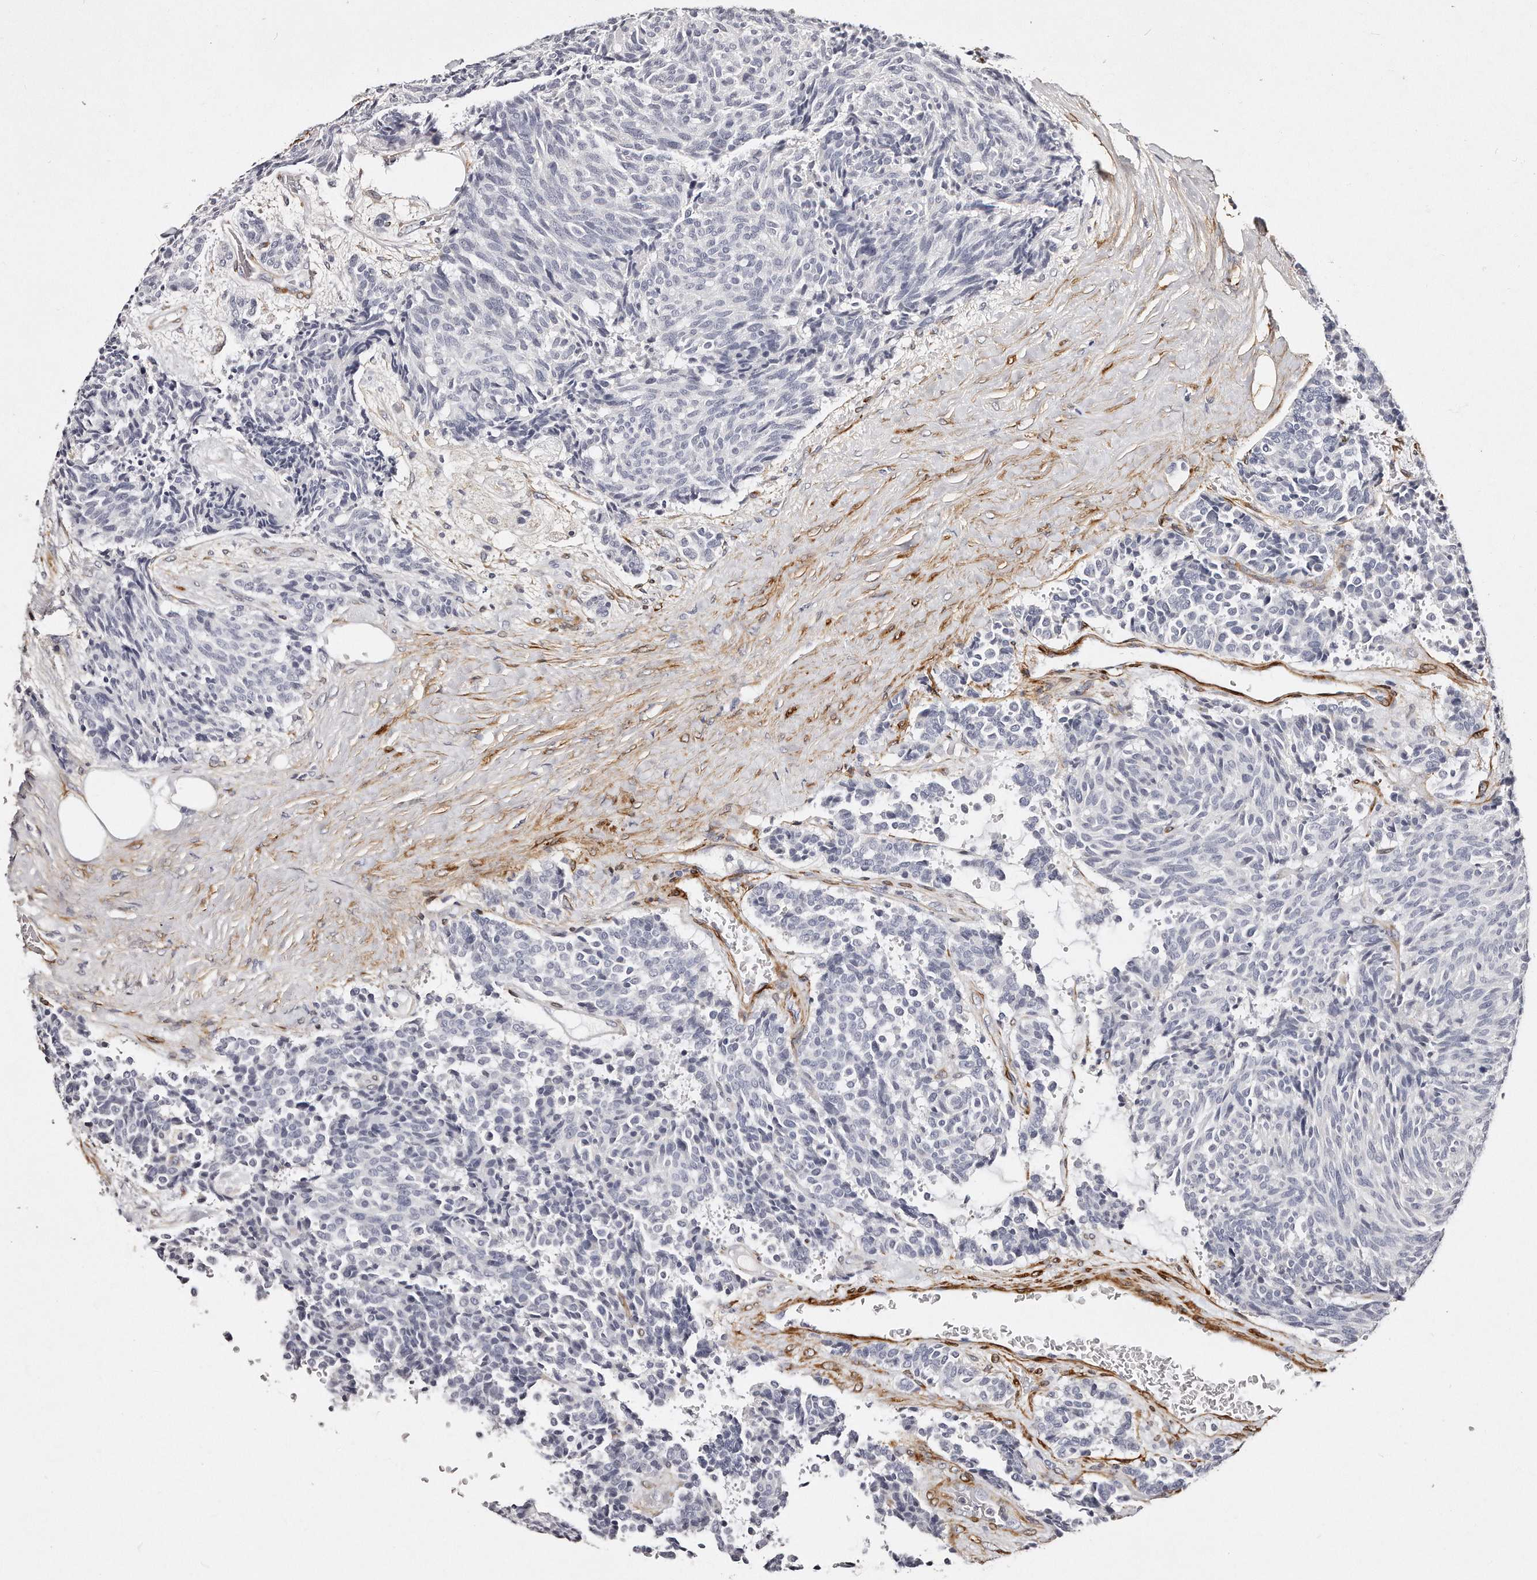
{"staining": {"intensity": "negative", "quantity": "none", "location": "none"}, "tissue": "carcinoid", "cell_type": "Tumor cells", "image_type": "cancer", "snomed": [{"axis": "morphology", "description": "Carcinoid, malignant, NOS"}, {"axis": "topography", "description": "Pancreas"}], "caption": "The photomicrograph reveals no significant expression in tumor cells of carcinoid. (Stains: DAB immunohistochemistry (IHC) with hematoxylin counter stain, Microscopy: brightfield microscopy at high magnification).", "gene": "LMOD1", "patient": {"sex": "female", "age": 54}}